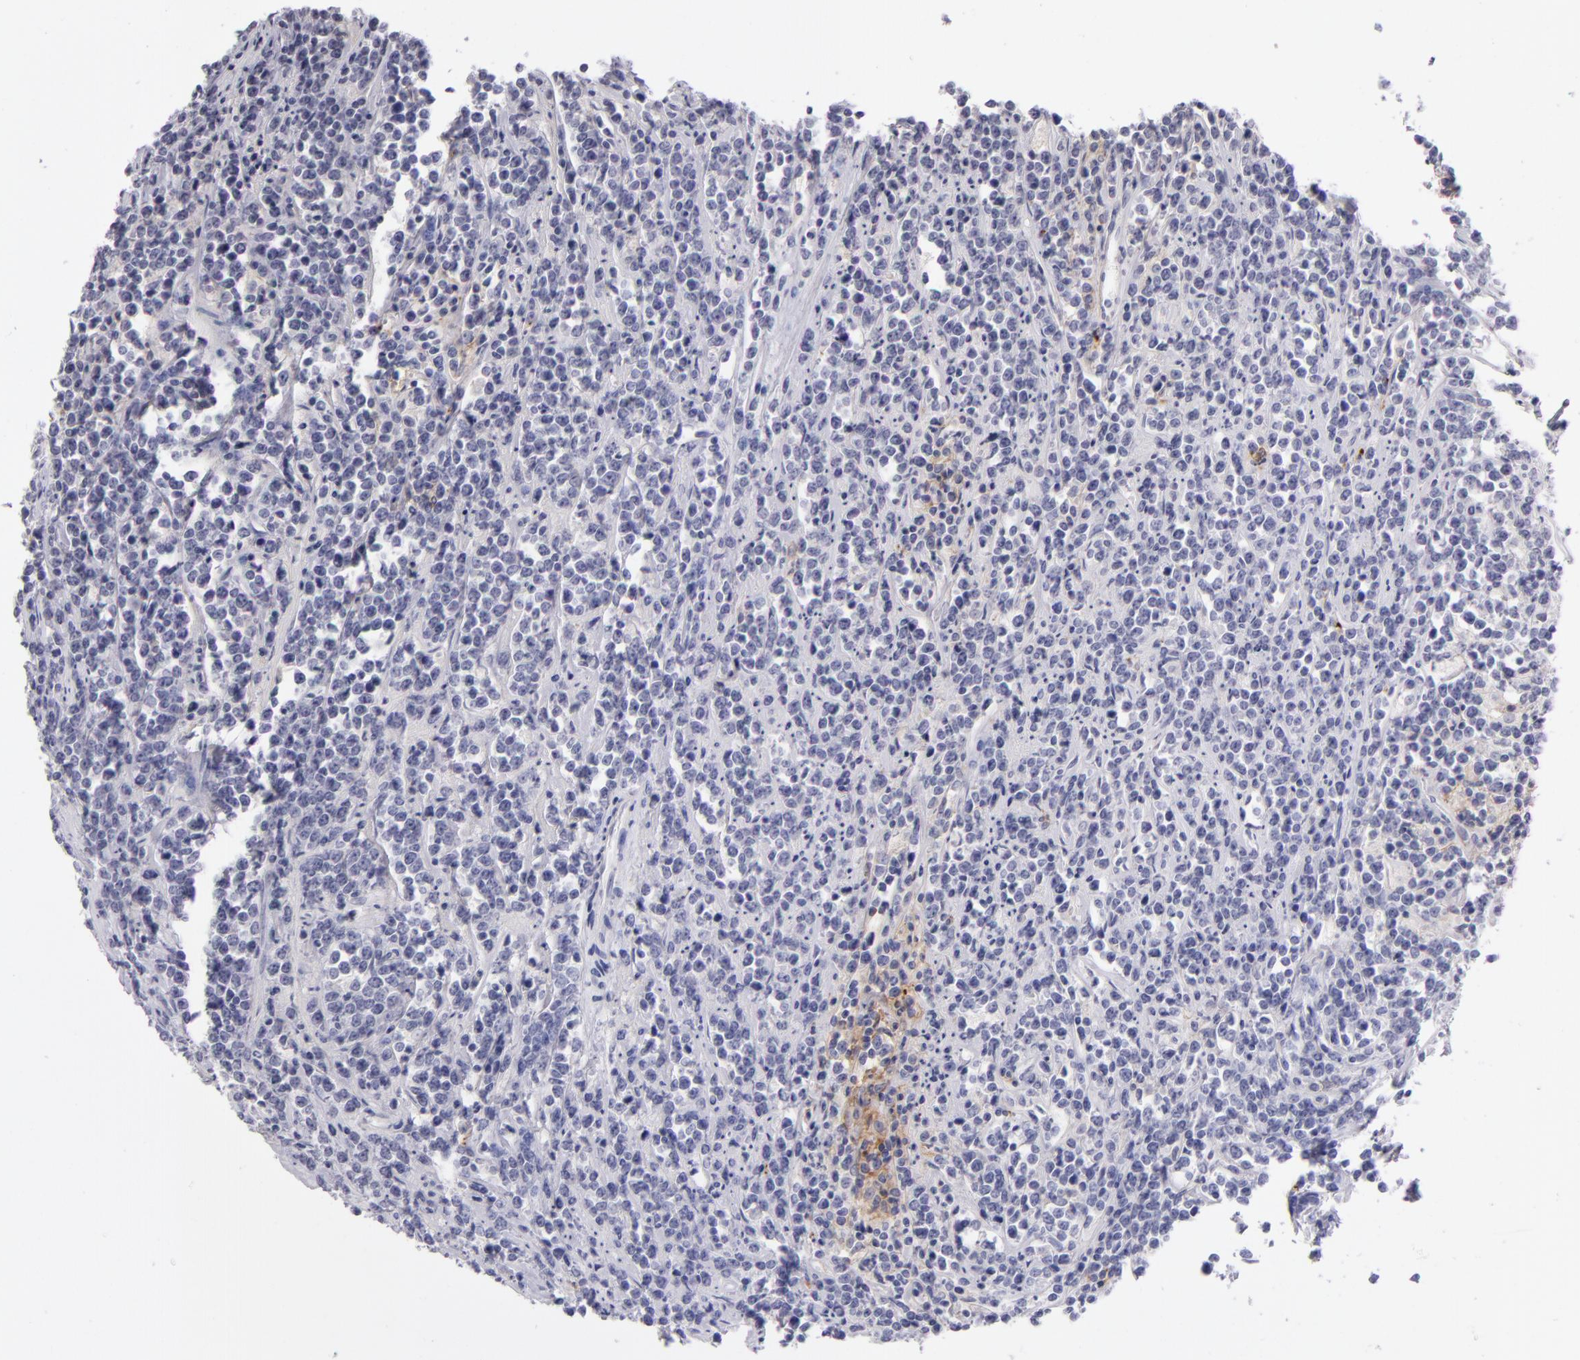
{"staining": {"intensity": "negative", "quantity": "none", "location": "none"}, "tissue": "lymphoma", "cell_type": "Tumor cells", "image_type": "cancer", "snomed": [{"axis": "morphology", "description": "Malignant lymphoma, non-Hodgkin's type, High grade"}, {"axis": "topography", "description": "Small intestine"}, {"axis": "topography", "description": "Colon"}], "caption": "Tumor cells are negative for protein expression in human lymphoma.", "gene": "CD40", "patient": {"sex": "male", "age": 8}}